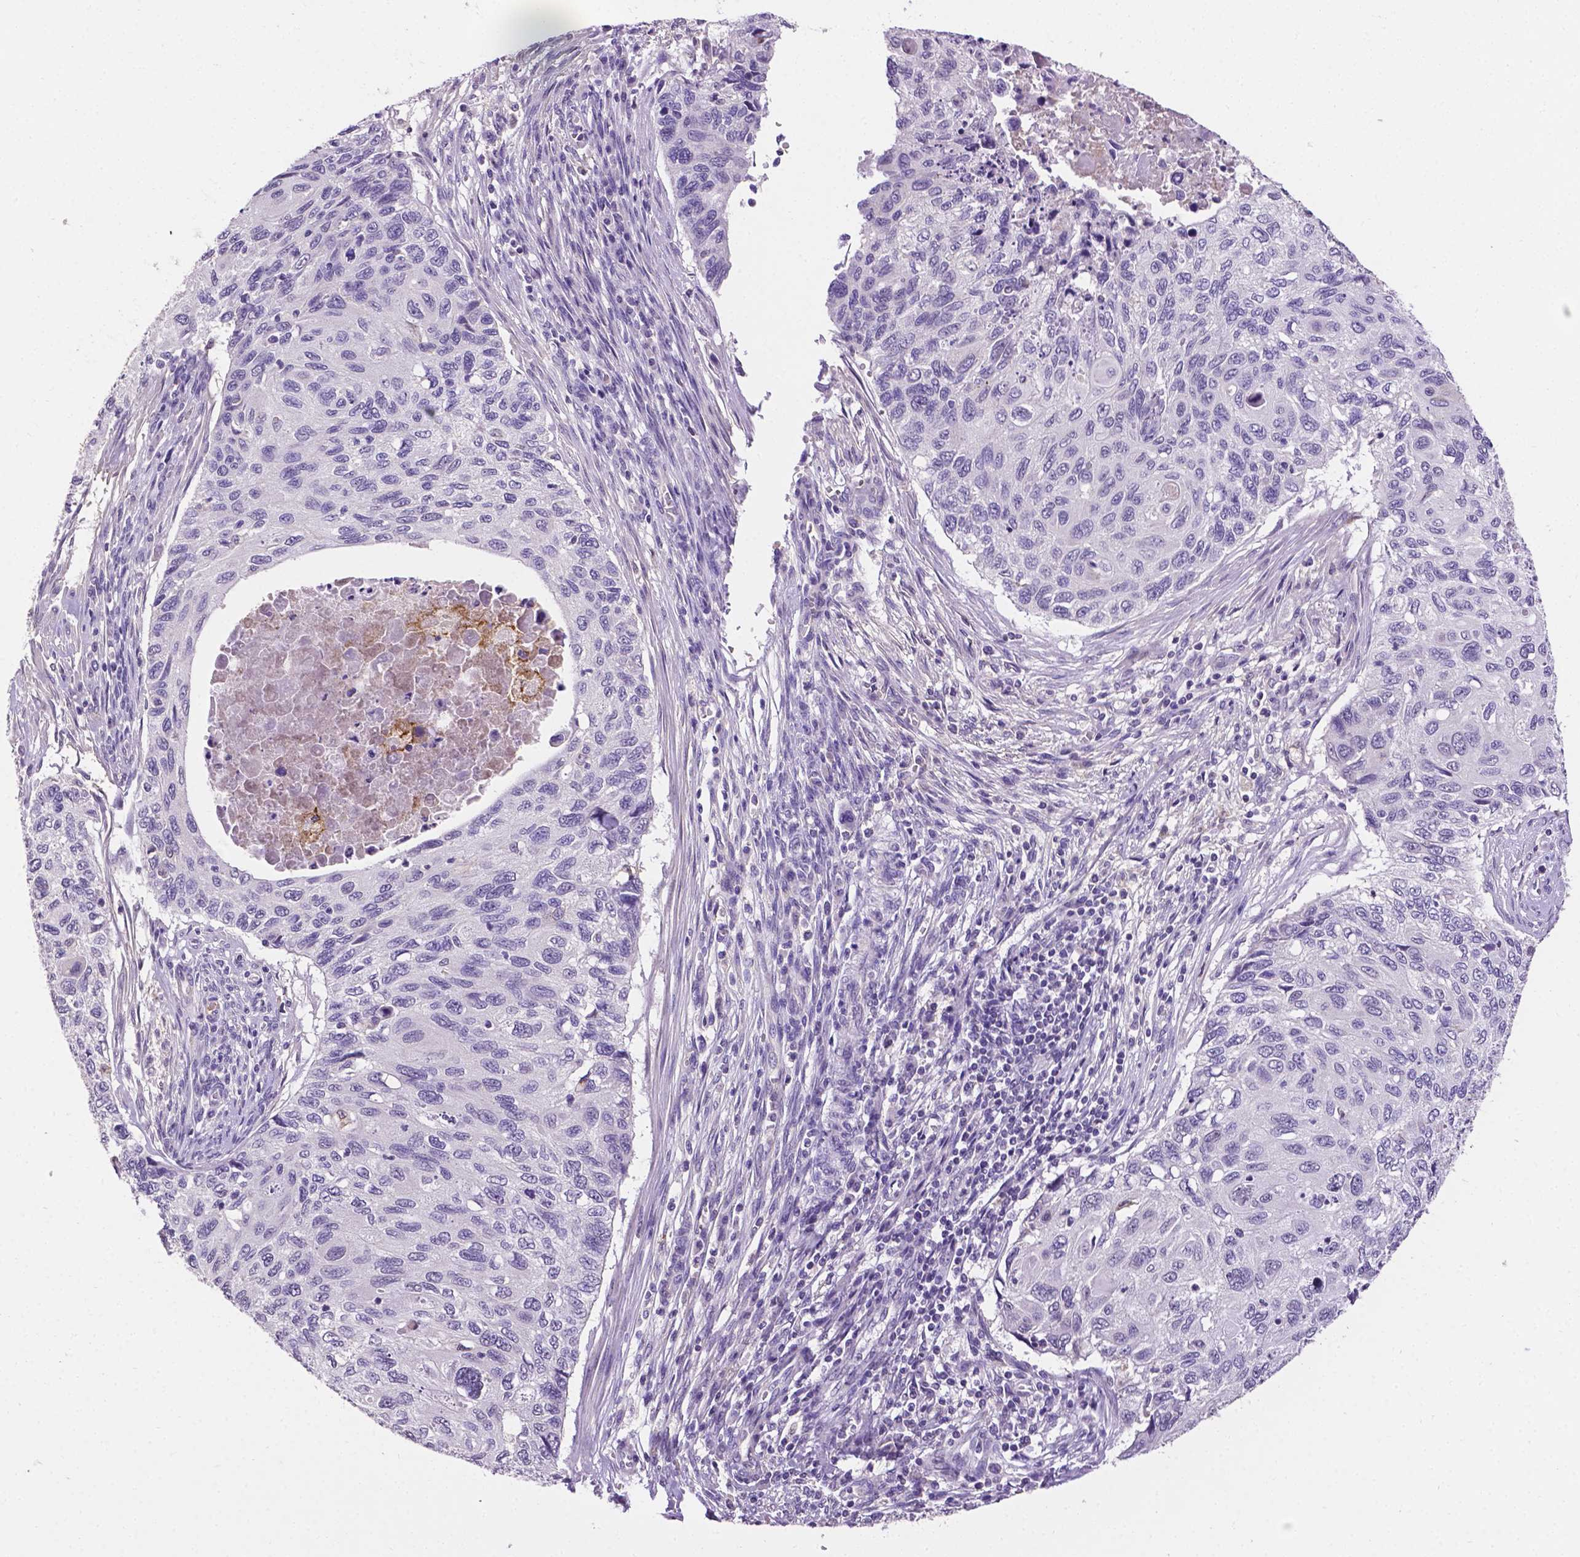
{"staining": {"intensity": "negative", "quantity": "none", "location": "none"}, "tissue": "cervical cancer", "cell_type": "Tumor cells", "image_type": "cancer", "snomed": [{"axis": "morphology", "description": "Squamous cell carcinoma, NOS"}, {"axis": "topography", "description": "Cervix"}], "caption": "Micrograph shows no significant protein expression in tumor cells of squamous cell carcinoma (cervical).", "gene": "APOE", "patient": {"sex": "female", "age": 70}}